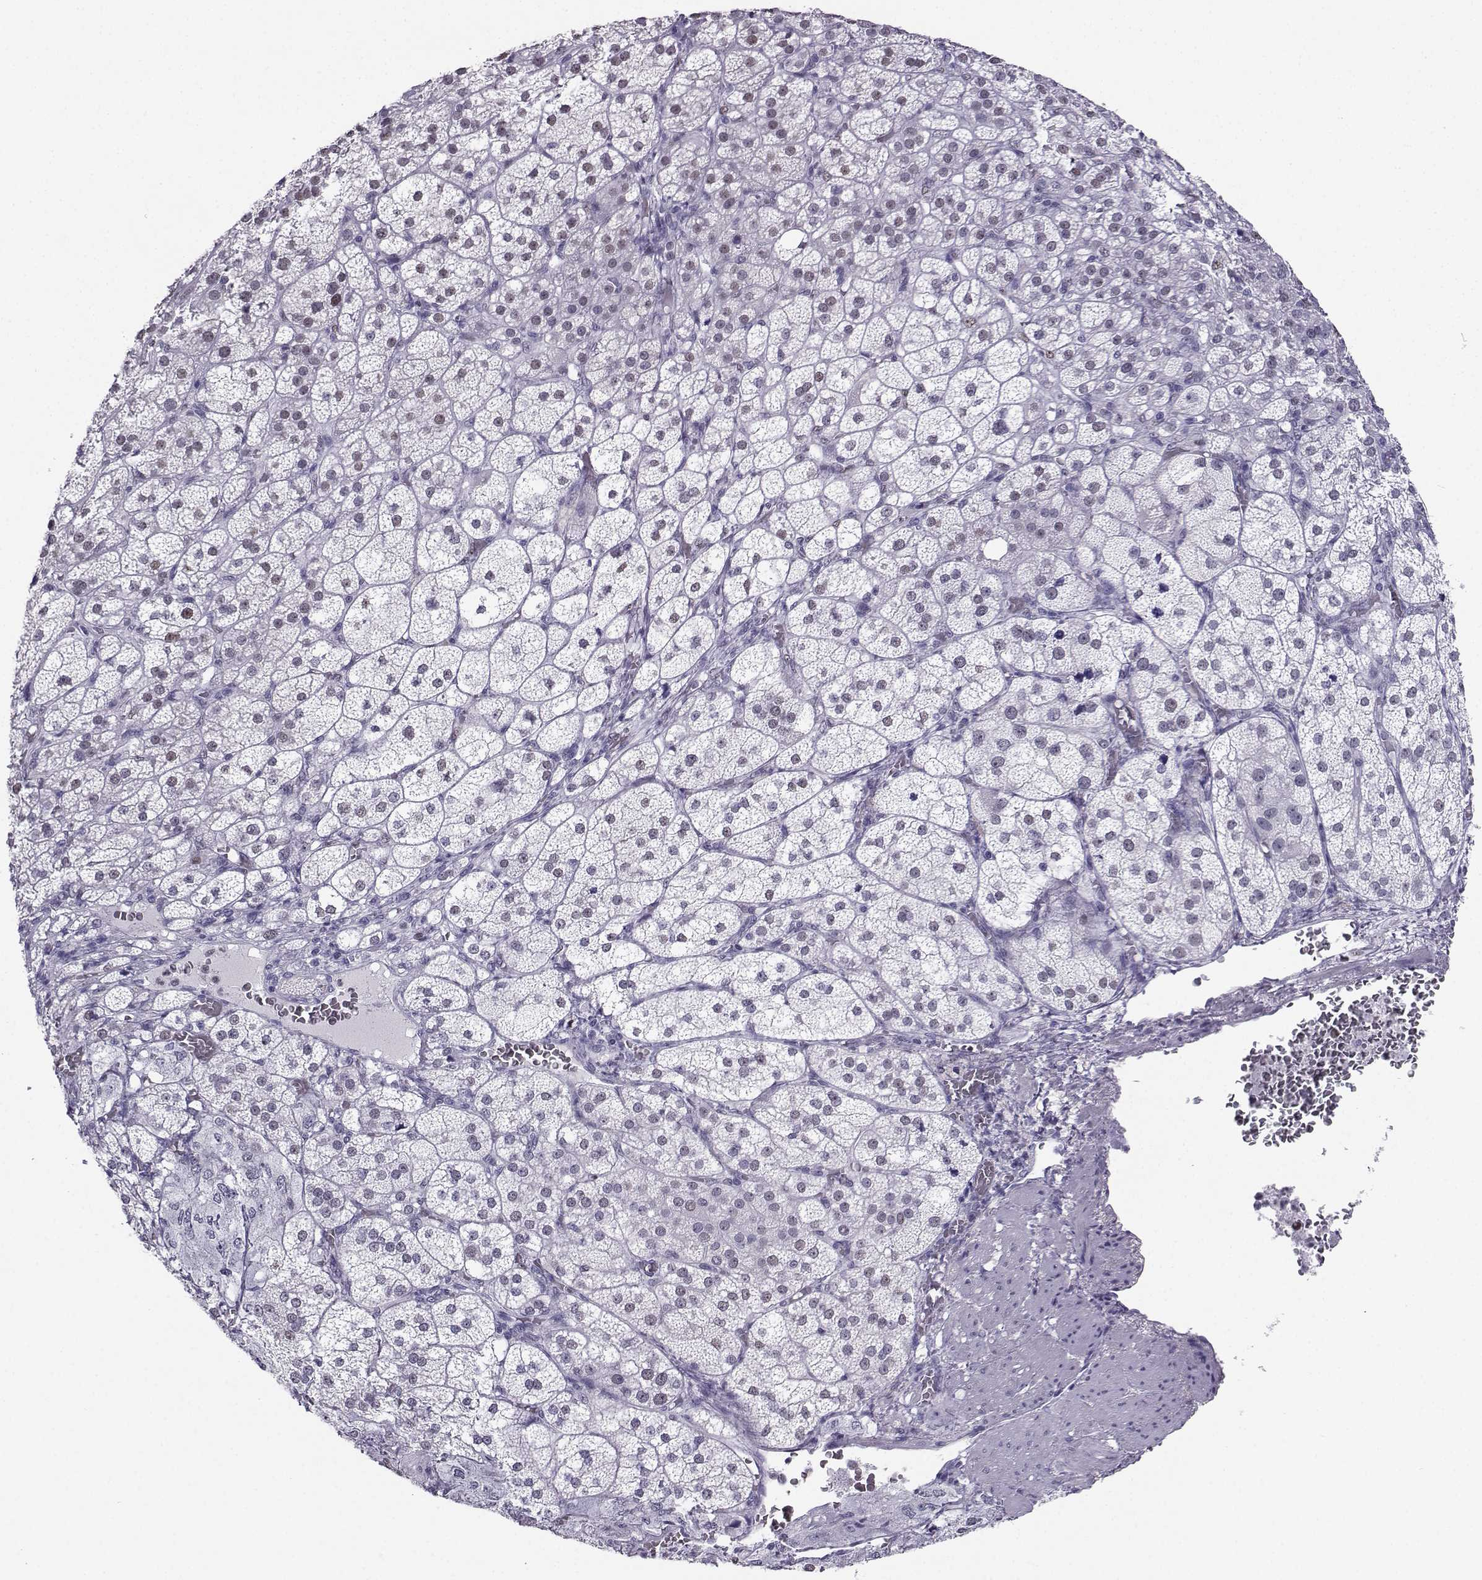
{"staining": {"intensity": "weak", "quantity": "<25%", "location": "nuclear"}, "tissue": "adrenal gland", "cell_type": "Glandular cells", "image_type": "normal", "snomed": [{"axis": "morphology", "description": "Normal tissue, NOS"}, {"axis": "topography", "description": "Adrenal gland"}], "caption": "A high-resolution photomicrograph shows immunohistochemistry (IHC) staining of unremarkable adrenal gland, which reveals no significant expression in glandular cells. Nuclei are stained in blue.", "gene": "TEDC2", "patient": {"sex": "female", "age": 60}}